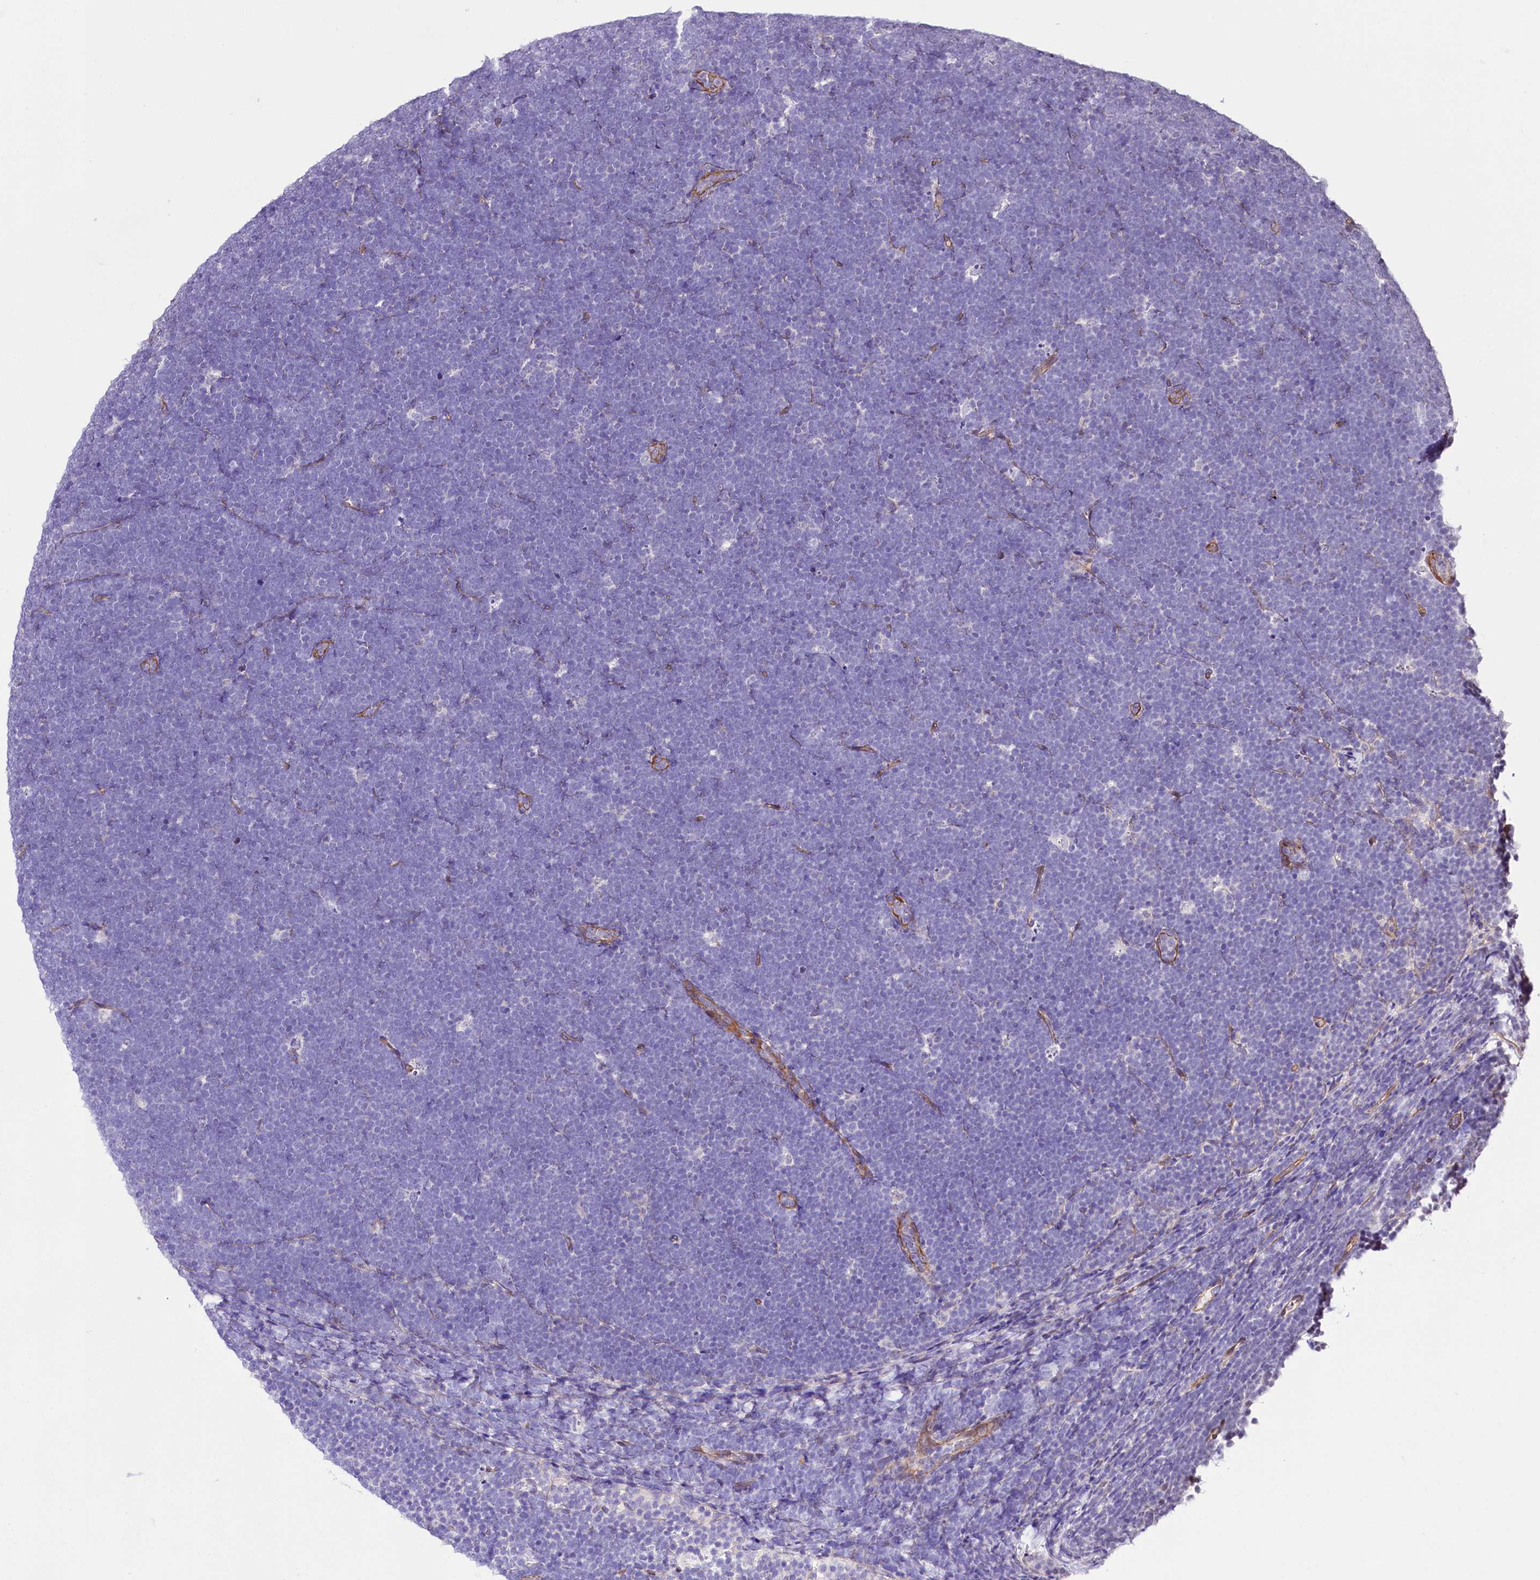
{"staining": {"intensity": "negative", "quantity": "none", "location": "none"}, "tissue": "lymphoma", "cell_type": "Tumor cells", "image_type": "cancer", "snomed": [{"axis": "morphology", "description": "Malignant lymphoma, non-Hodgkin's type, High grade"}, {"axis": "topography", "description": "Lymph node"}], "caption": "Micrograph shows no significant protein staining in tumor cells of high-grade malignant lymphoma, non-Hodgkin's type. (DAB (3,3'-diaminobenzidine) immunohistochemistry with hematoxylin counter stain).", "gene": "ST7", "patient": {"sex": "male", "age": 13}}